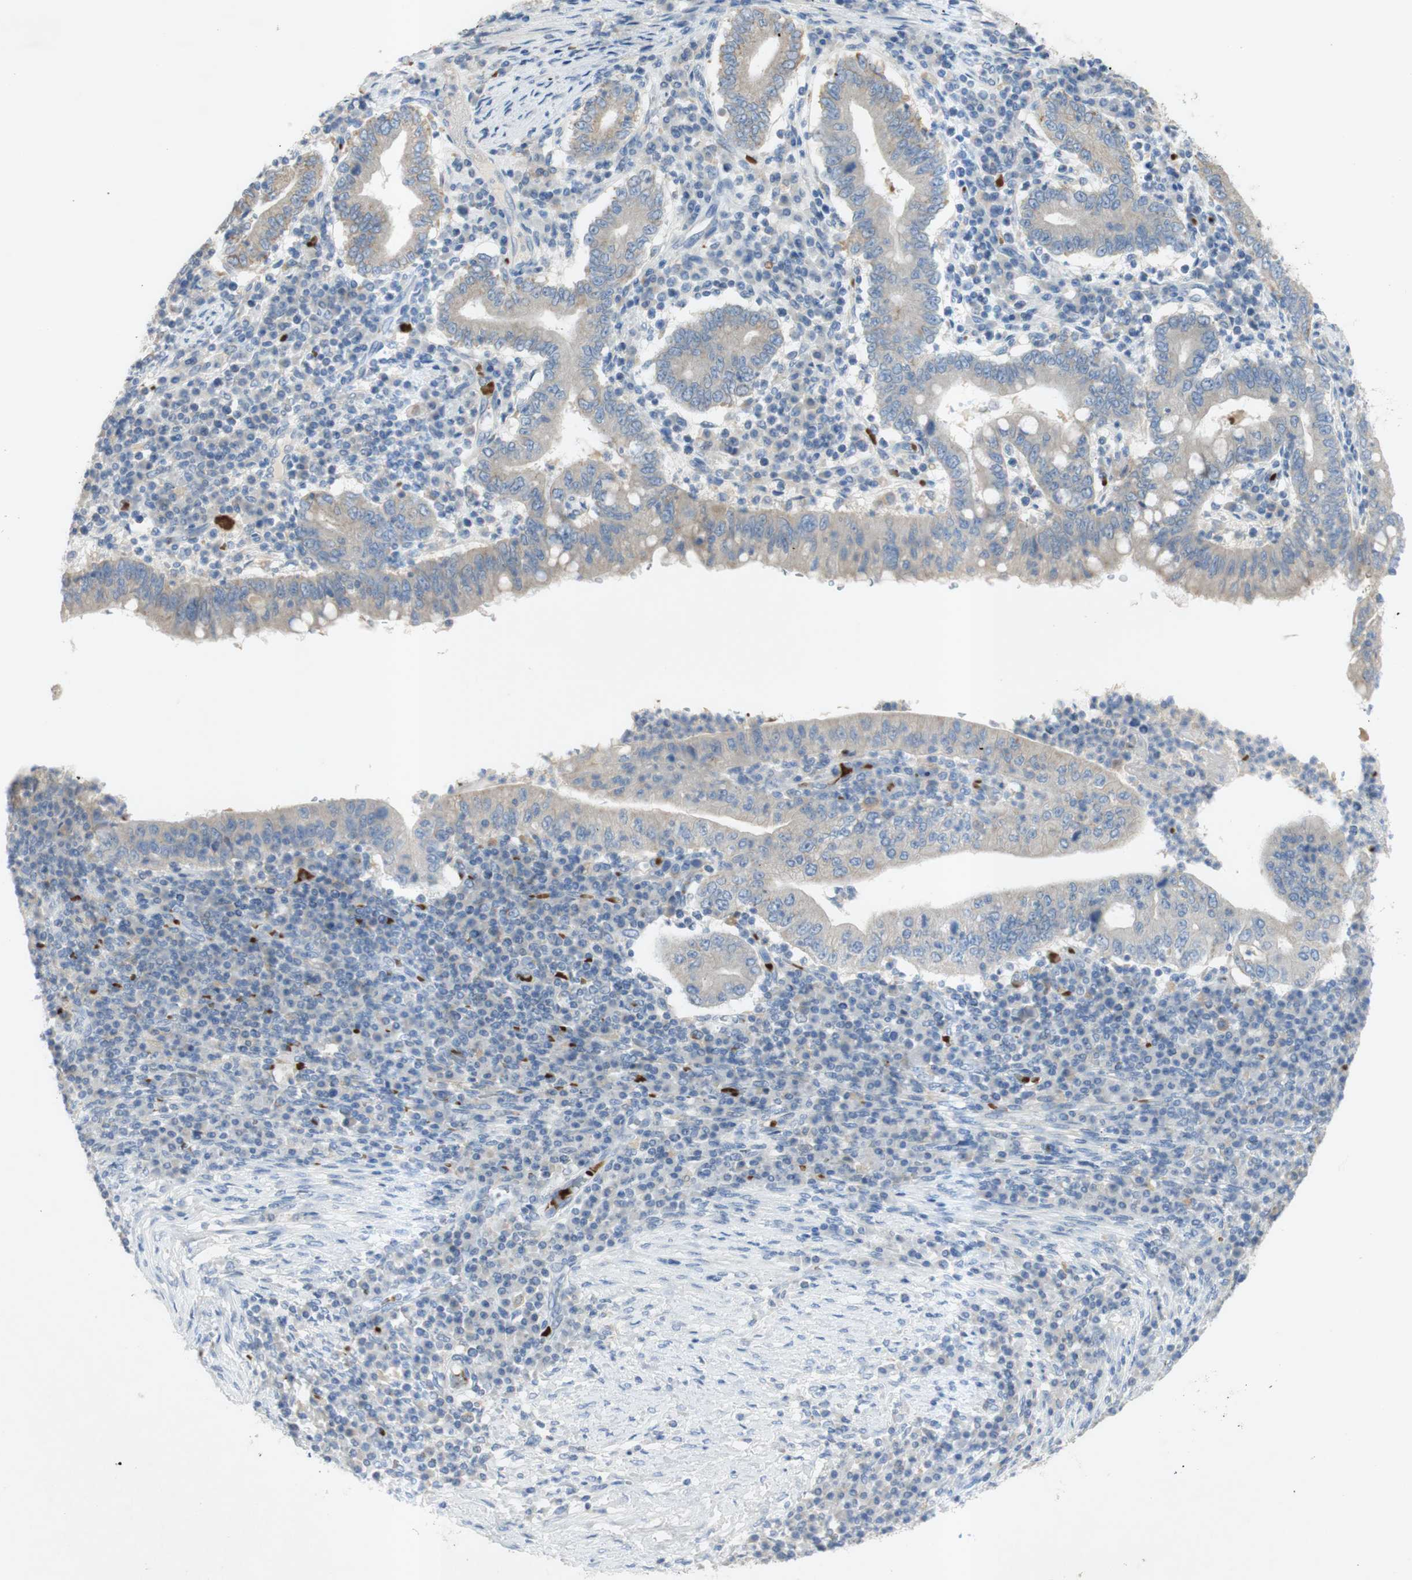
{"staining": {"intensity": "weak", "quantity": "<25%", "location": "cytoplasmic/membranous"}, "tissue": "stomach cancer", "cell_type": "Tumor cells", "image_type": "cancer", "snomed": [{"axis": "morphology", "description": "Normal tissue, NOS"}, {"axis": "morphology", "description": "Adenocarcinoma, NOS"}, {"axis": "topography", "description": "Esophagus"}, {"axis": "topography", "description": "Stomach, upper"}, {"axis": "topography", "description": "Peripheral nerve tissue"}], "caption": "This is a histopathology image of immunohistochemistry (IHC) staining of adenocarcinoma (stomach), which shows no positivity in tumor cells.", "gene": "EPO", "patient": {"sex": "male", "age": 62}}